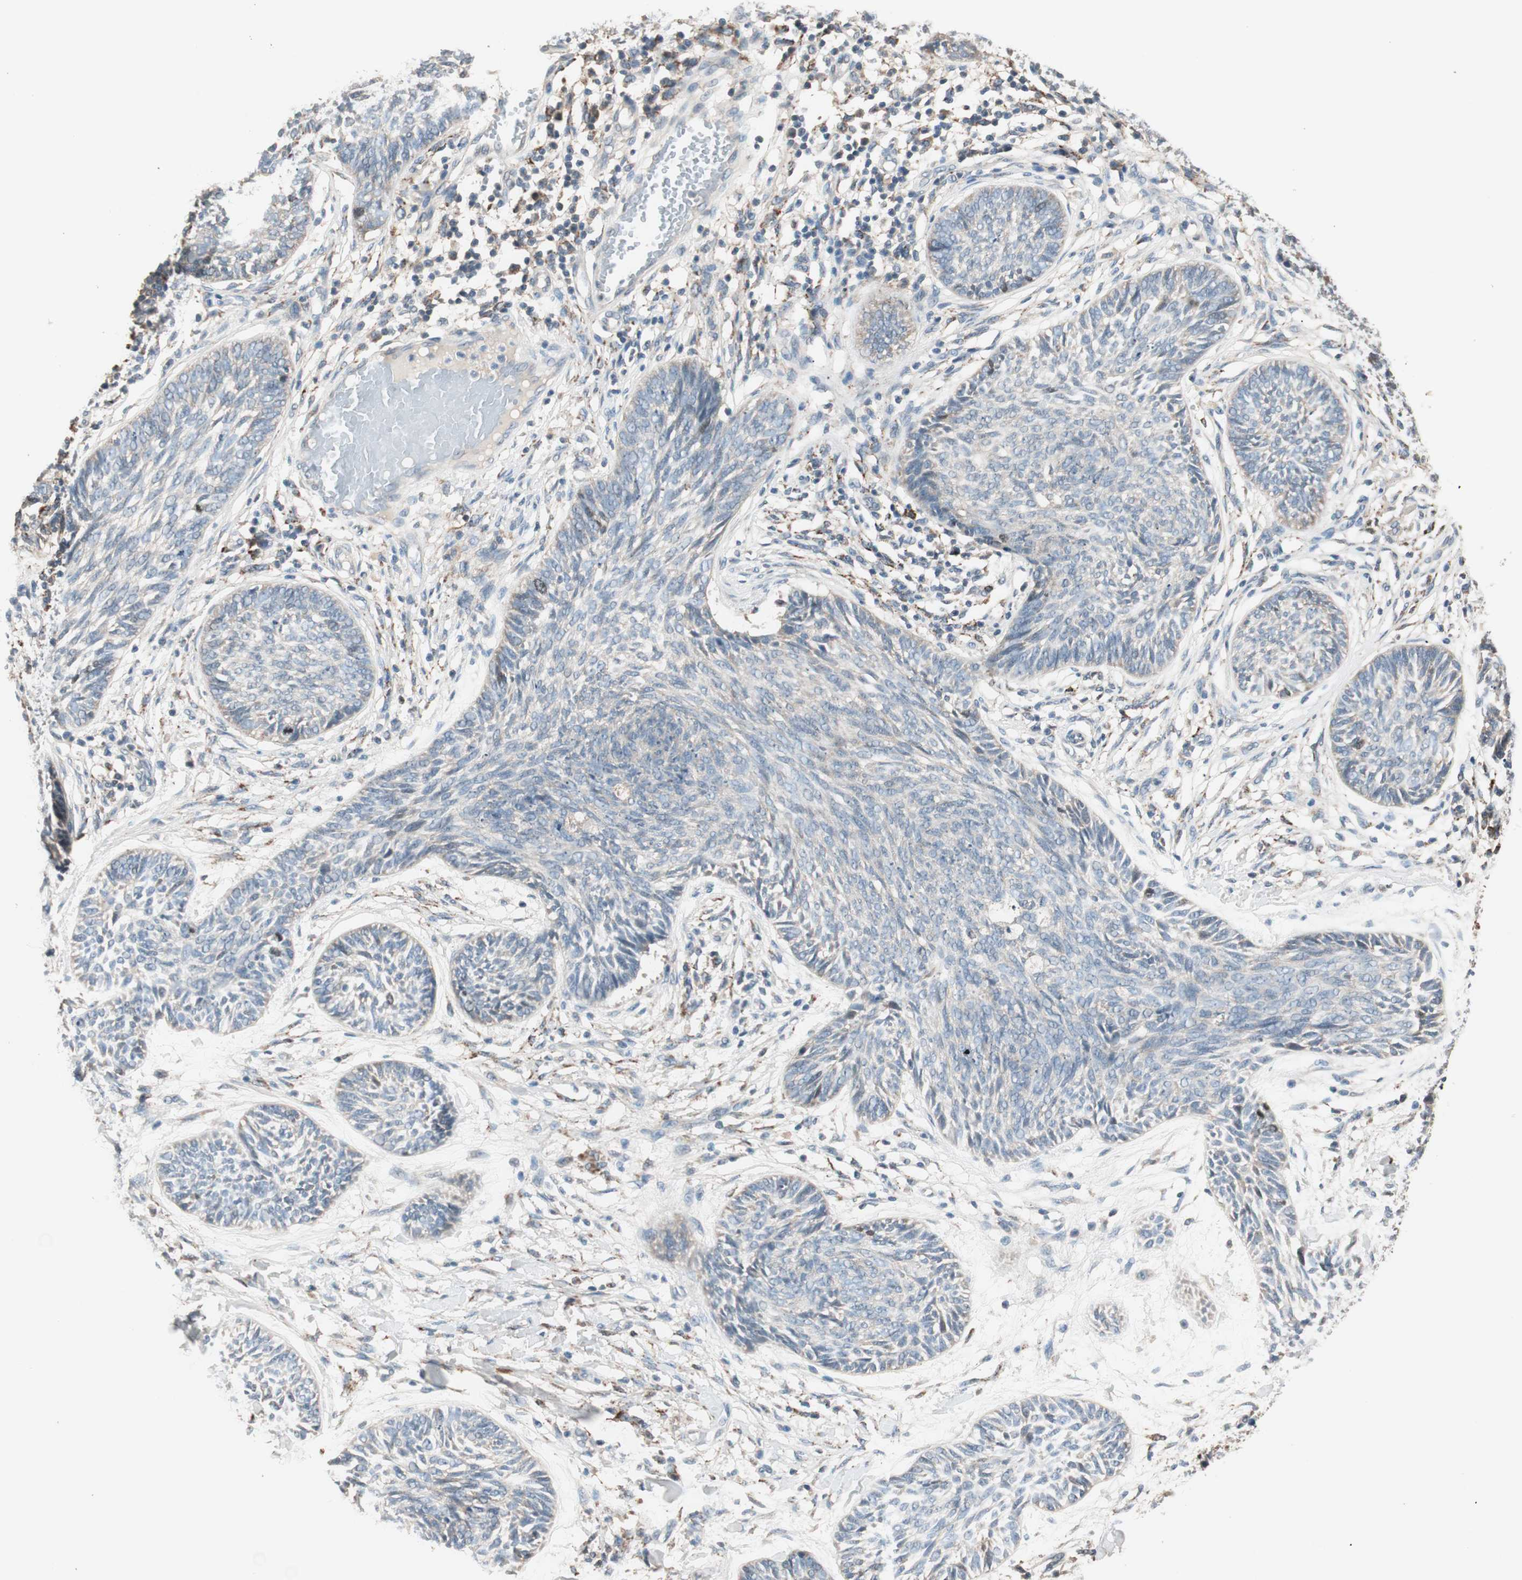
{"staining": {"intensity": "weak", "quantity": "25%-75%", "location": "cytoplasmic/membranous"}, "tissue": "skin cancer", "cell_type": "Tumor cells", "image_type": "cancer", "snomed": [{"axis": "morphology", "description": "Papilloma, NOS"}, {"axis": "morphology", "description": "Basal cell carcinoma"}, {"axis": "topography", "description": "Skin"}], "caption": "A micrograph of skin cancer stained for a protein reveals weak cytoplasmic/membranous brown staining in tumor cells. (DAB (3,3'-diaminobenzidine) = brown stain, brightfield microscopy at high magnification).", "gene": "NFRKB", "patient": {"sex": "male", "age": 87}}